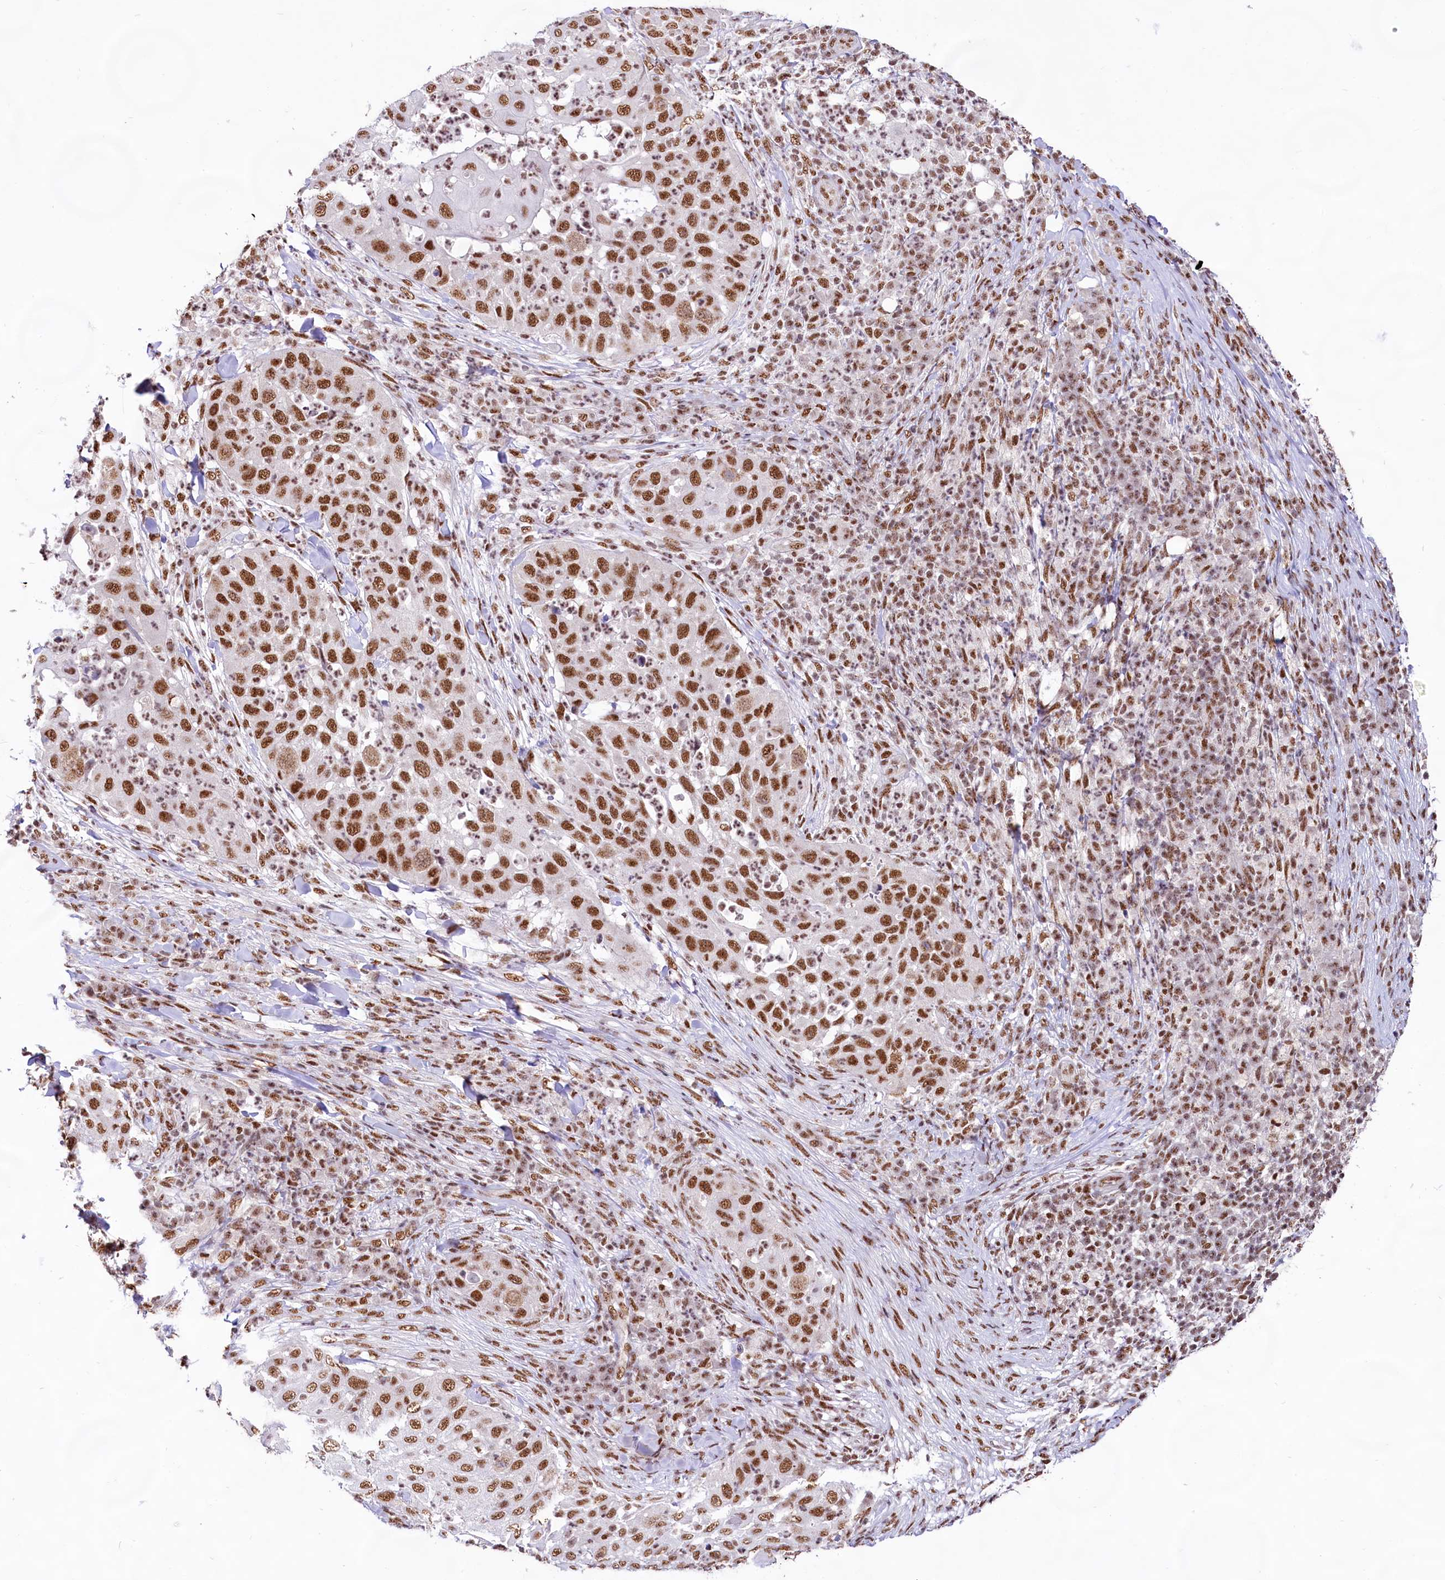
{"staining": {"intensity": "strong", "quantity": ">75%", "location": "nuclear"}, "tissue": "skin cancer", "cell_type": "Tumor cells", "image_type": "cancer", "snomed": [{"axis": "morphology", "description": "Squamous cell carcinoma, NOS"}, {"axis": "topography", "description": "Skin"}], "caption": "Brown immunohistochemical staining in human squamous cell carcinoma (skin) reveals strong nuclear expression in approximately >75% of tumor cells.", "gene": "HIRA", "patient": {"sex": "female", "age": 44}}